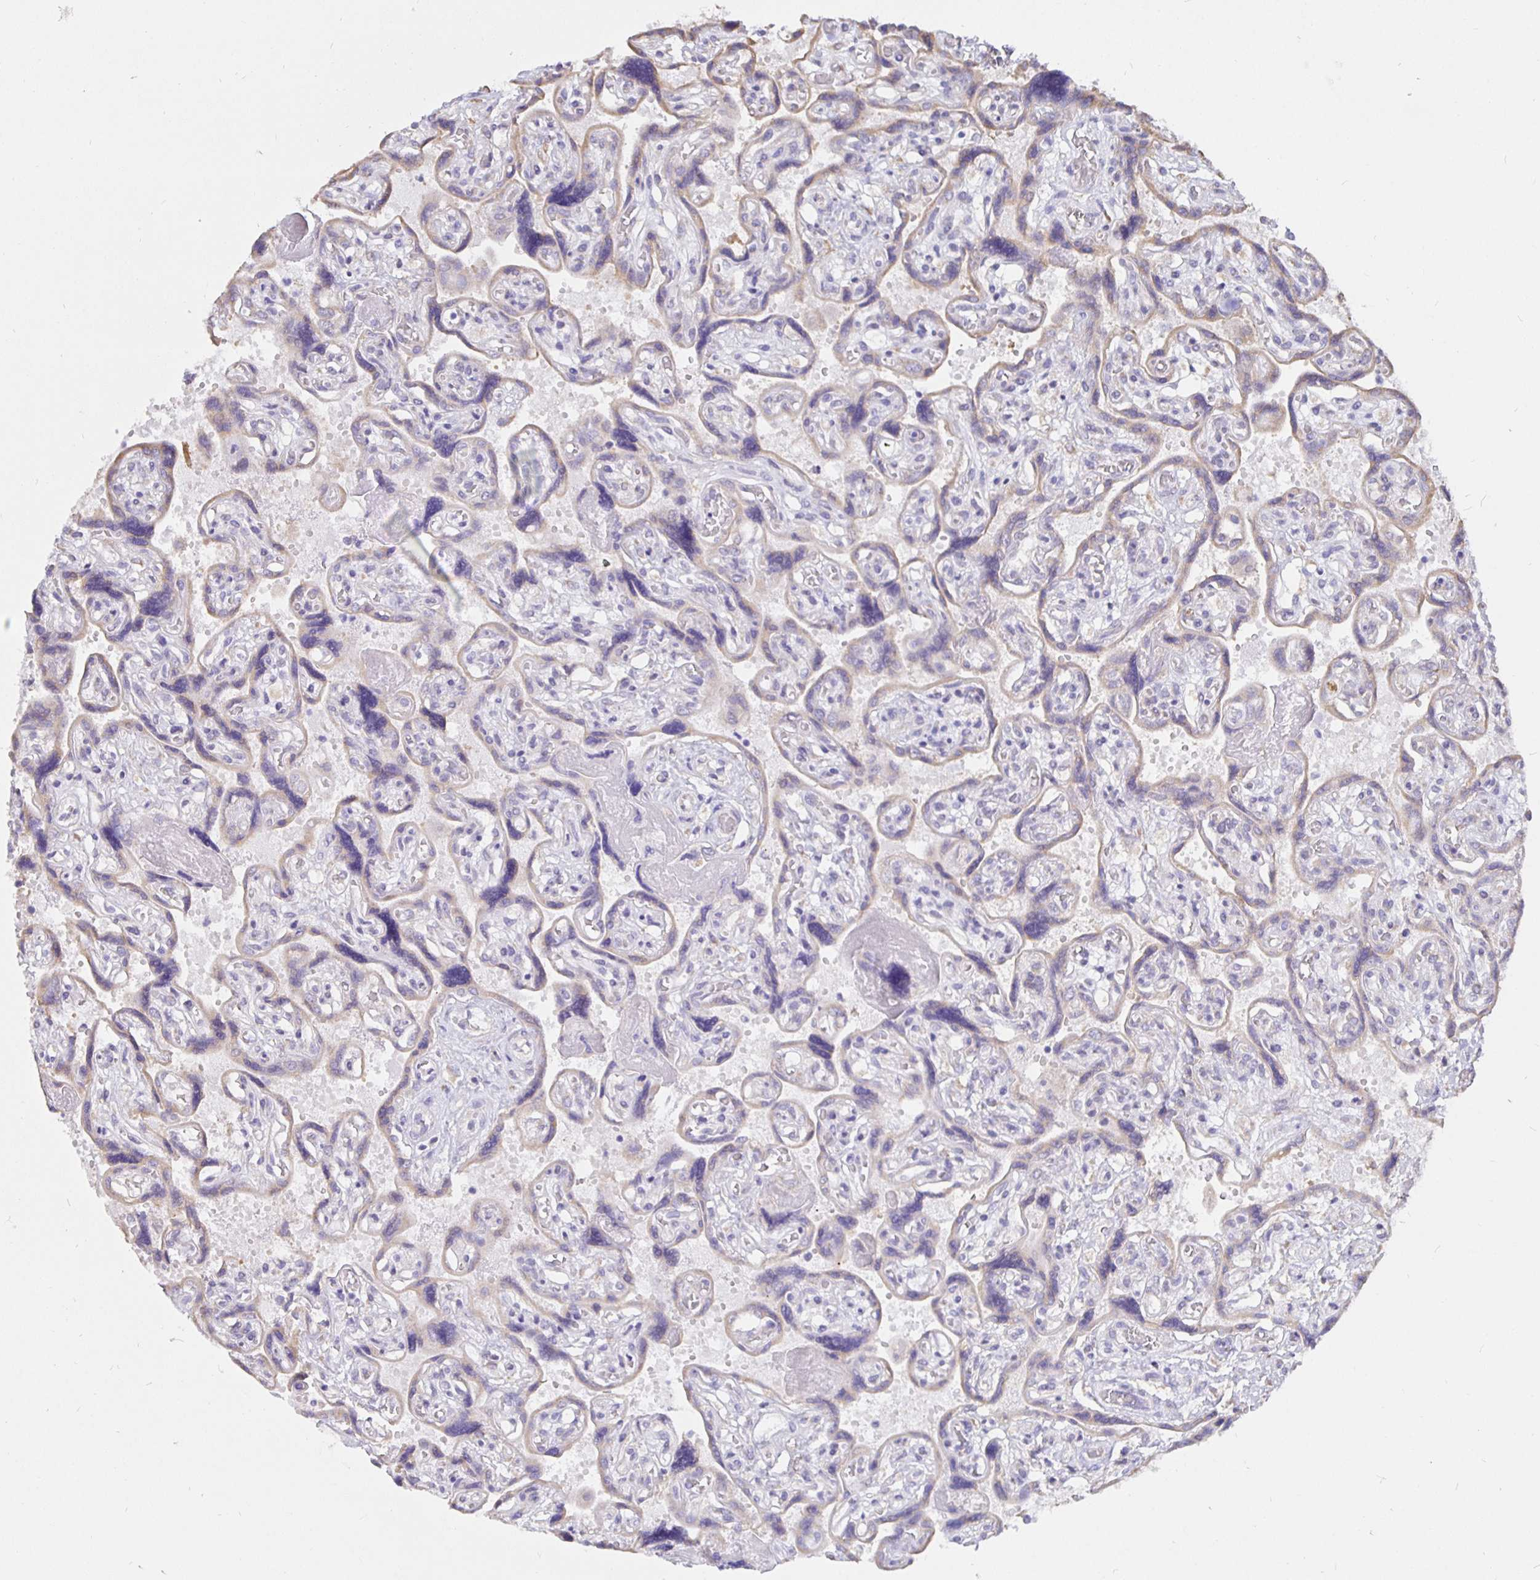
{"staining": {"intensity": "weak", "quantity": ">75%", "location": "cytoplasmic/membranous"}, "tissue": "placenta", "cell_type": "Decidual cells", "image_type": "normal", "snomed": [{"axis": "morphology", "description": "Normal tissue, NOS"}, {"axis": "topography", "description": "Placenta"}], "caption": "Immunohistochemistry (IHC) micrograph of unremarkable placenta: human placenta stained using IHC shows low levels of weak protein expression localized specifically in the cytoplasmic/membranous of decidual cells, appearing as a cytoplasmic/membranous brown color.", "gene": "DNAI2", "patient": {"sex": "female", "age": 32}}